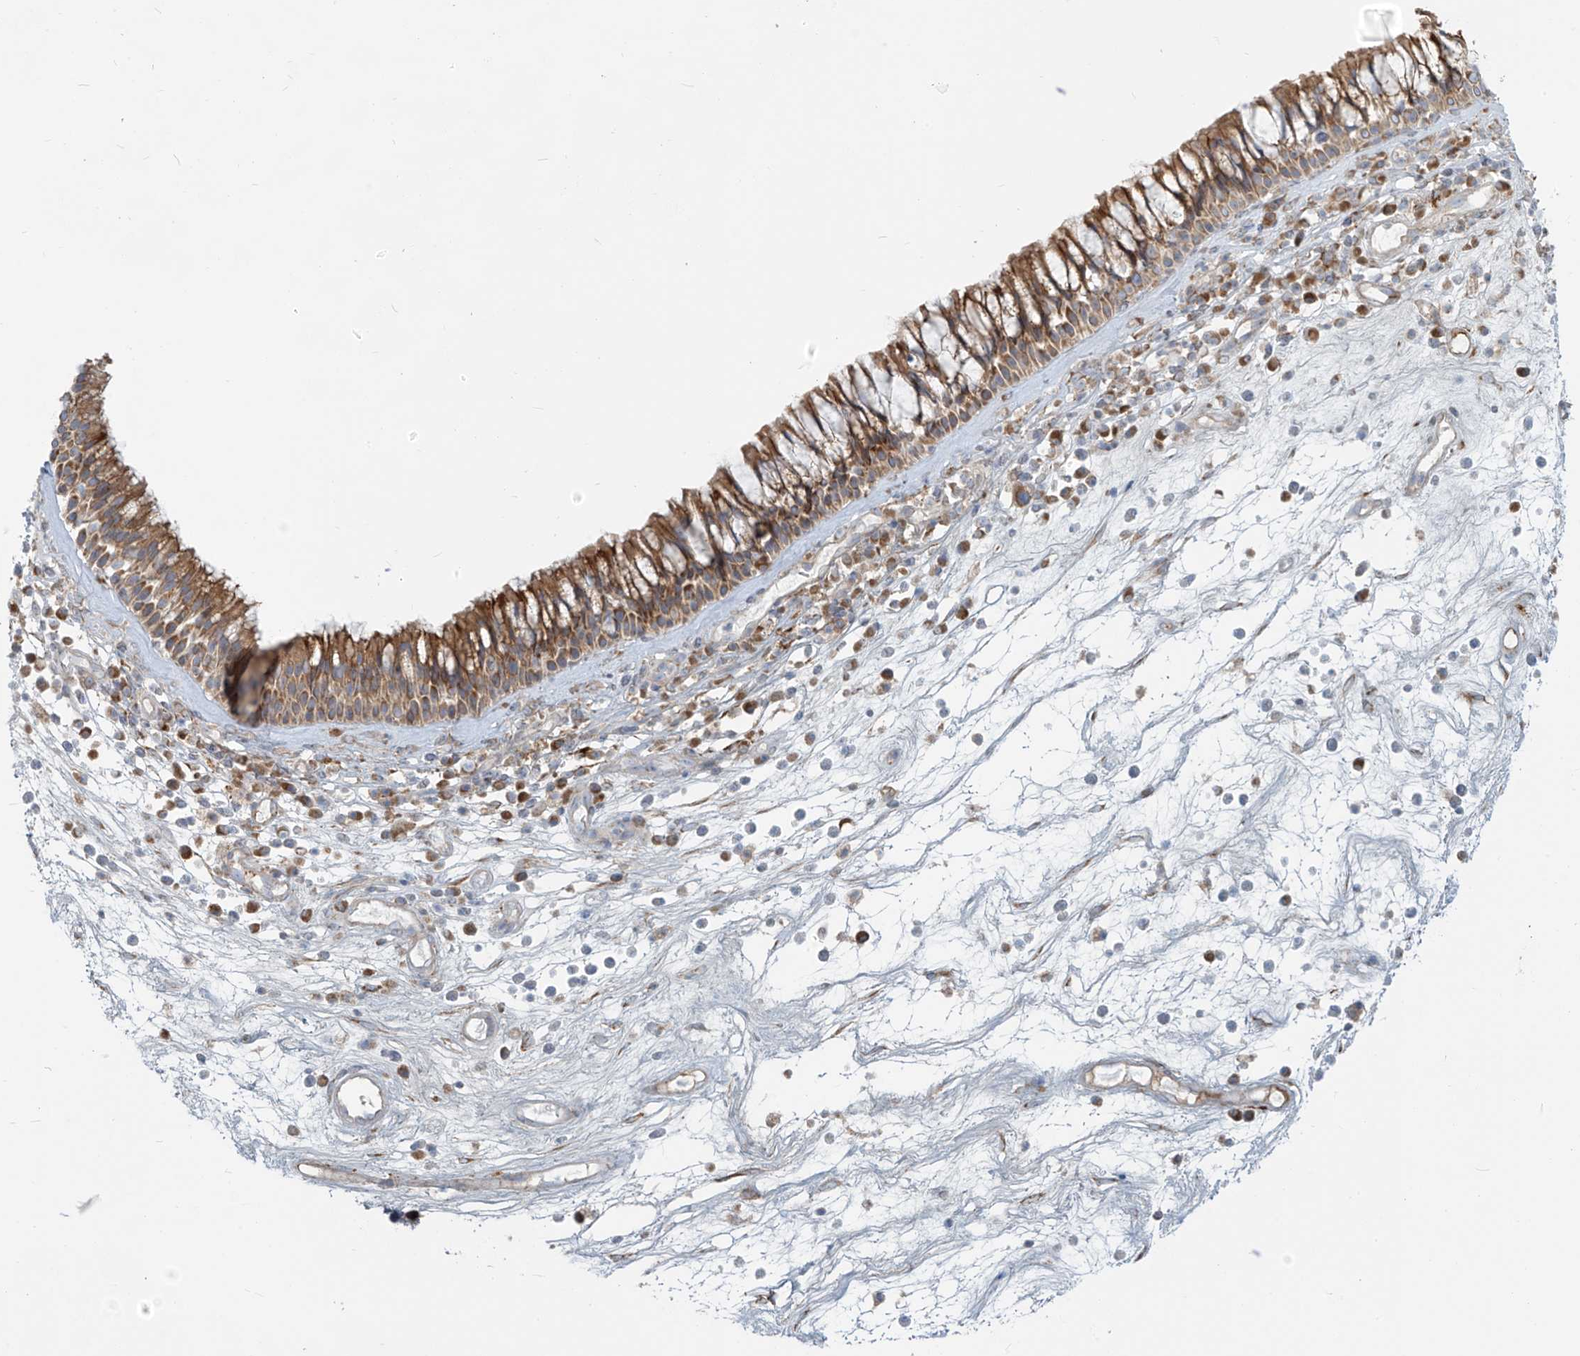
{"staining": {"intensity": "moderate", "quantity": ">75%", "location": "cytoplasmic/membranous"}, "tissue": "nasopharynx", "cell_type": "Respiratory epithelial cells", "image_type": "normal", "snomed": [{"axis": "morphology", "description": "Normal tissue, NOS"}, {"axis": "morphology", "description": "Inflammation, NOS"}, {"axis": "morphology", "description": "Malignant melanoma, Metastatic site"}, {"axis": "topography", "description": "Nasopharynx"}], "caption": "Moderate cytoplasmic/membranous protein positivity is present in about >75% of respiratory epithelial cells in nasopharynx.", "gene": "LZTS3", "patient": {"sex": "male", "age": 70}}